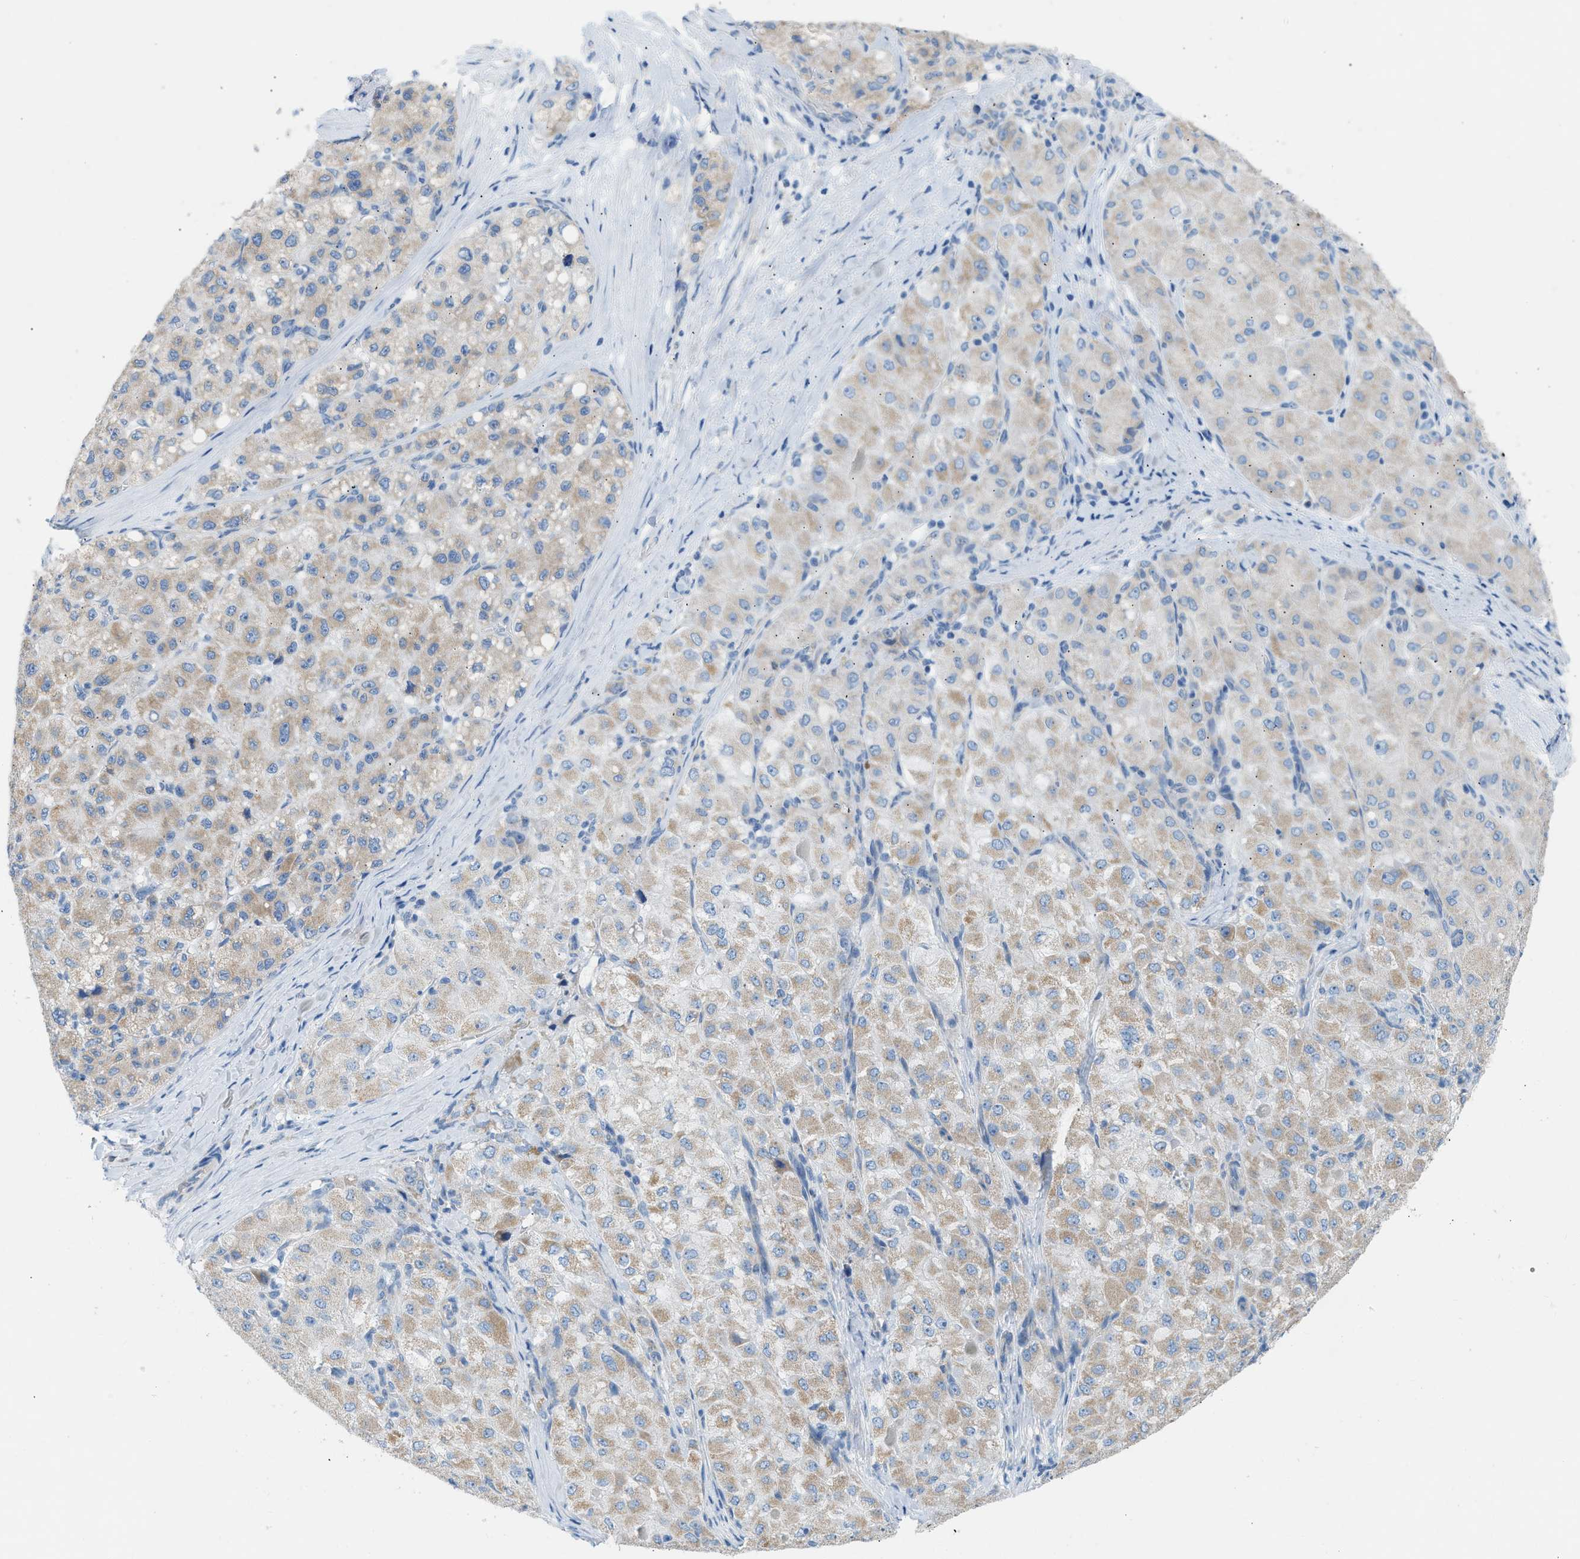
{"staining": {"intensity": "weak", "quantity": "25%-75%", "location": "cytoplasmic/membranous"}, "tissue": "liver cancer", "cell_type": "Tumor cells", "image_type": "cancer", "snomed": [{"axis": "morphology", "description": "Carcinoma, Hepatocellular, NOS"}, {"axis": "topography", "description": "Liver"}], "caption": "A brown stain highlights weak cytoplasmic/membranous staining of a protein in human liver hepatocellular carcinoma tumor cells. (DAB (3,3'-diaminobenzidine) IHC with brightfield microscopy, high magnification).", "gene": "NDUFS8", "patient": {"sex": "male", "age": 80}}